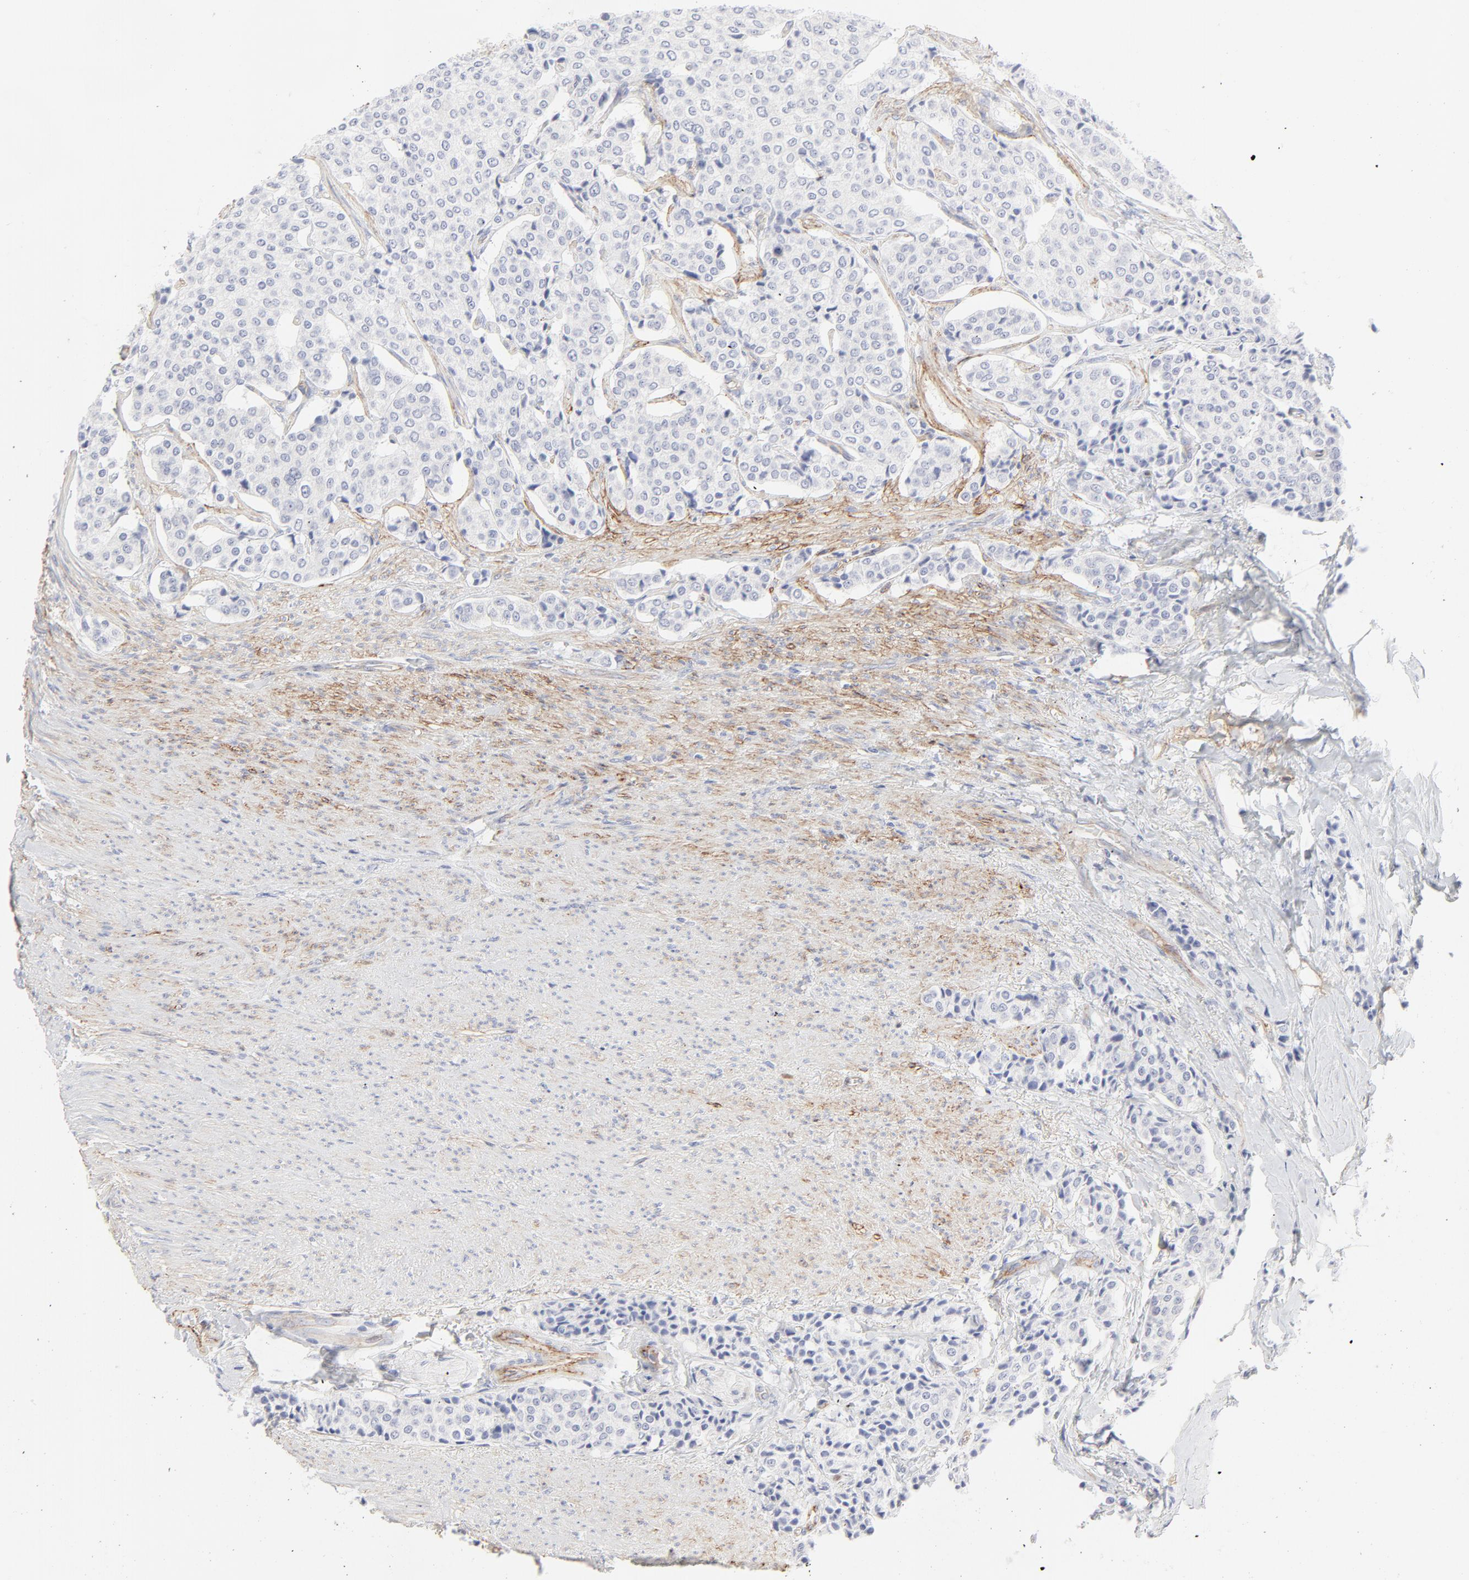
{"staining": {"intensity": "negative", "quantity": "none", "location": "none"}, "tissue": "carcinoid", "cell_type": "Tumor cells", "image_type": "cancer", "snomed": [{"axis": "morphology", "description": "Carcinoid, malignant, NOS"}, {"axis": "topography", "description": "Colon"}], "caption": "Photomicrograph shows no significant protein positivity in tumor cells of malignant carcinoid.", "gene": "ITGA5", "patient": {"sex": "female", "age": 61}}